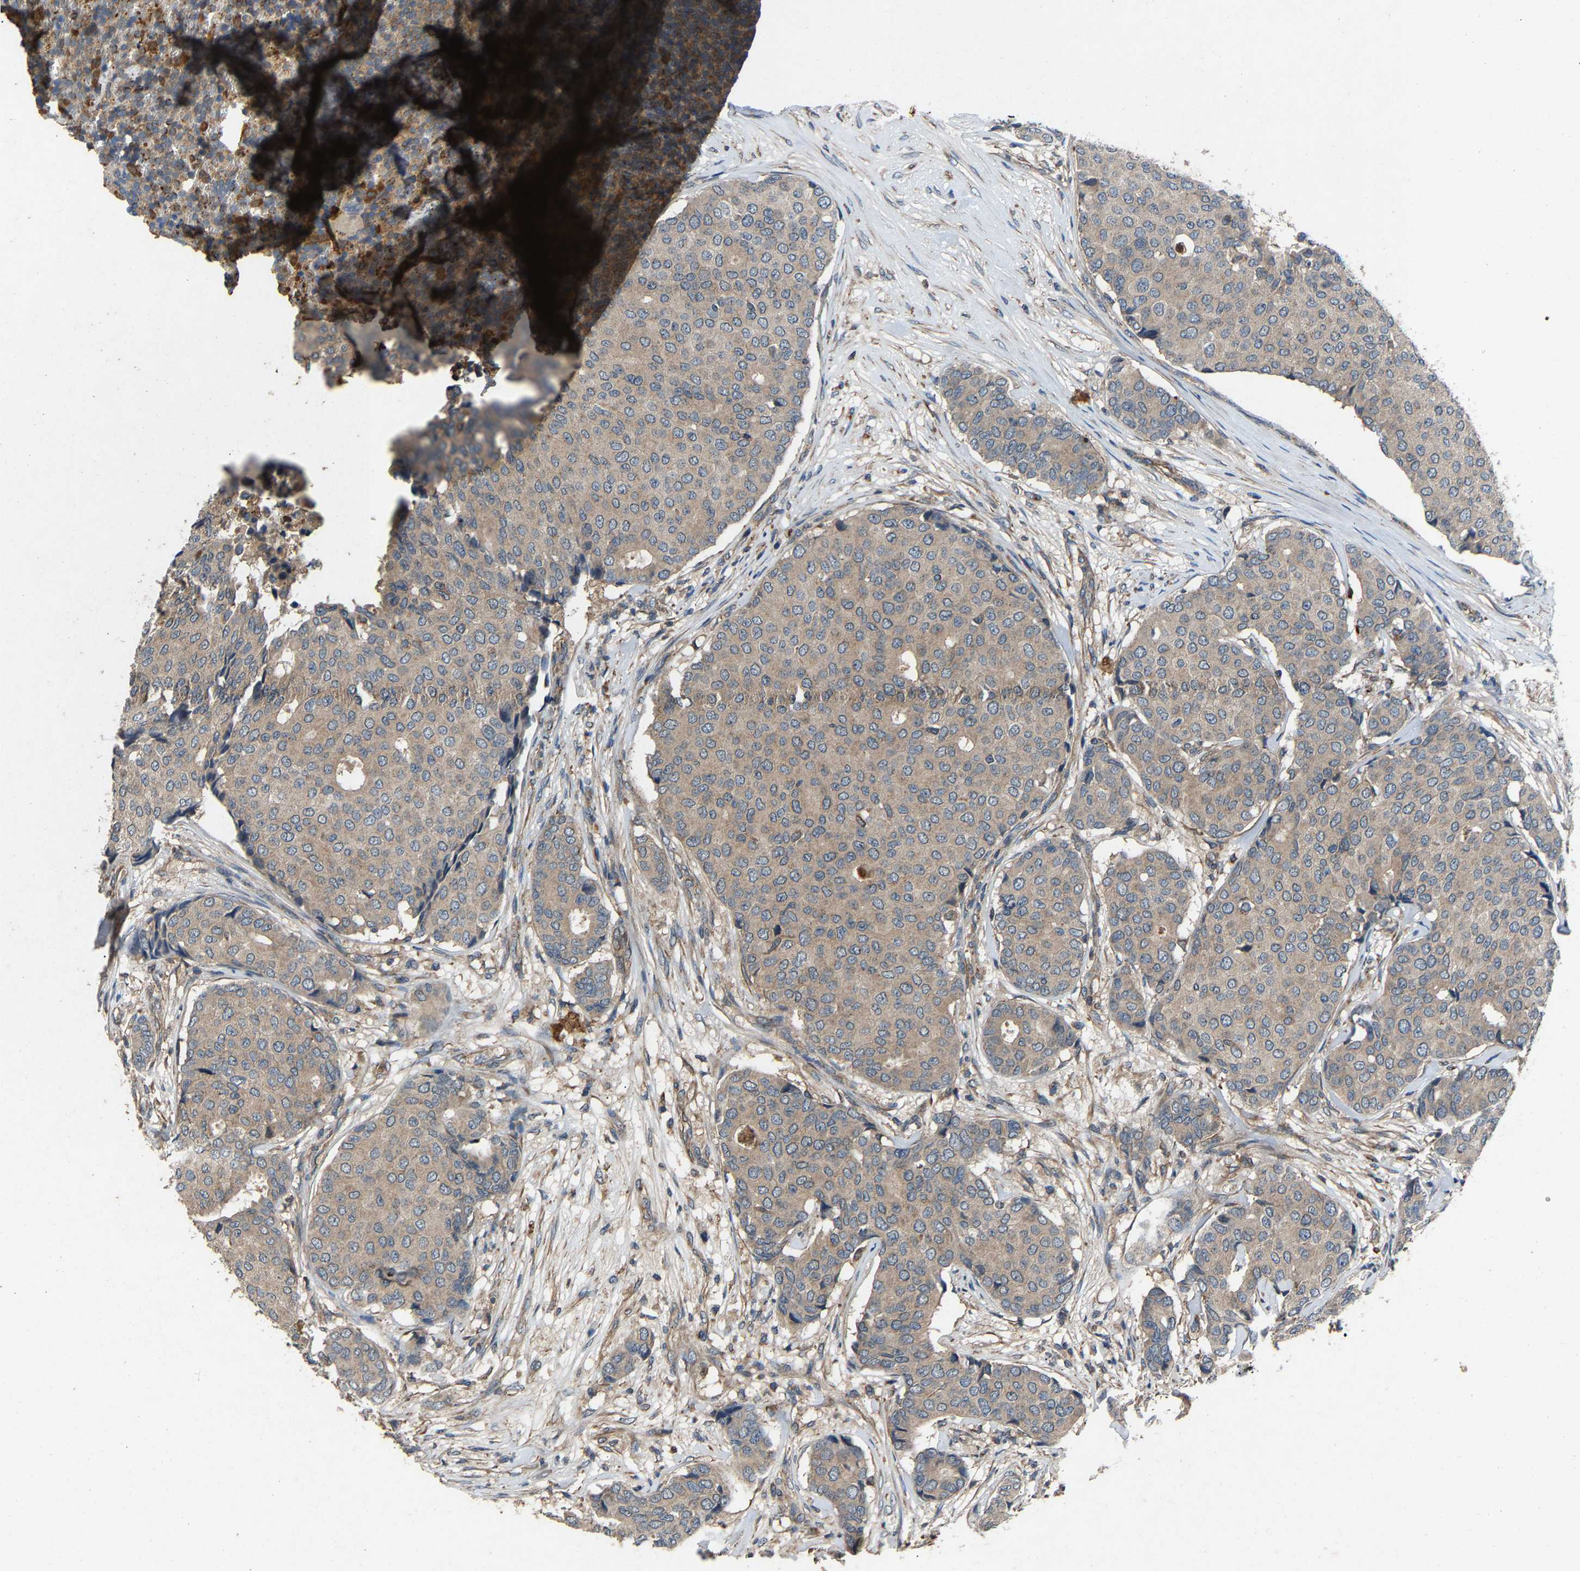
{"staining": {"intensity": "negative", "quantity": "none", "location": "none"}, "tissue": "breast cancer", "cell_type": "Tumor cells", "image_type": "cancer", "snomed": [{"axis": "morphology", "description": "Duct carcinoma"}, {"axis": "topography", "description": "Breast"}], "caption": "Immunohistochemistry (IHC) histopathology image of neoplastic tissue: breast cancer stained with DAB (3,3'-diaminobenzidine) shows no significant protein expression in tumor cells.", "gene": "PPID", "patient": {"sex": "female", "age": 75}}